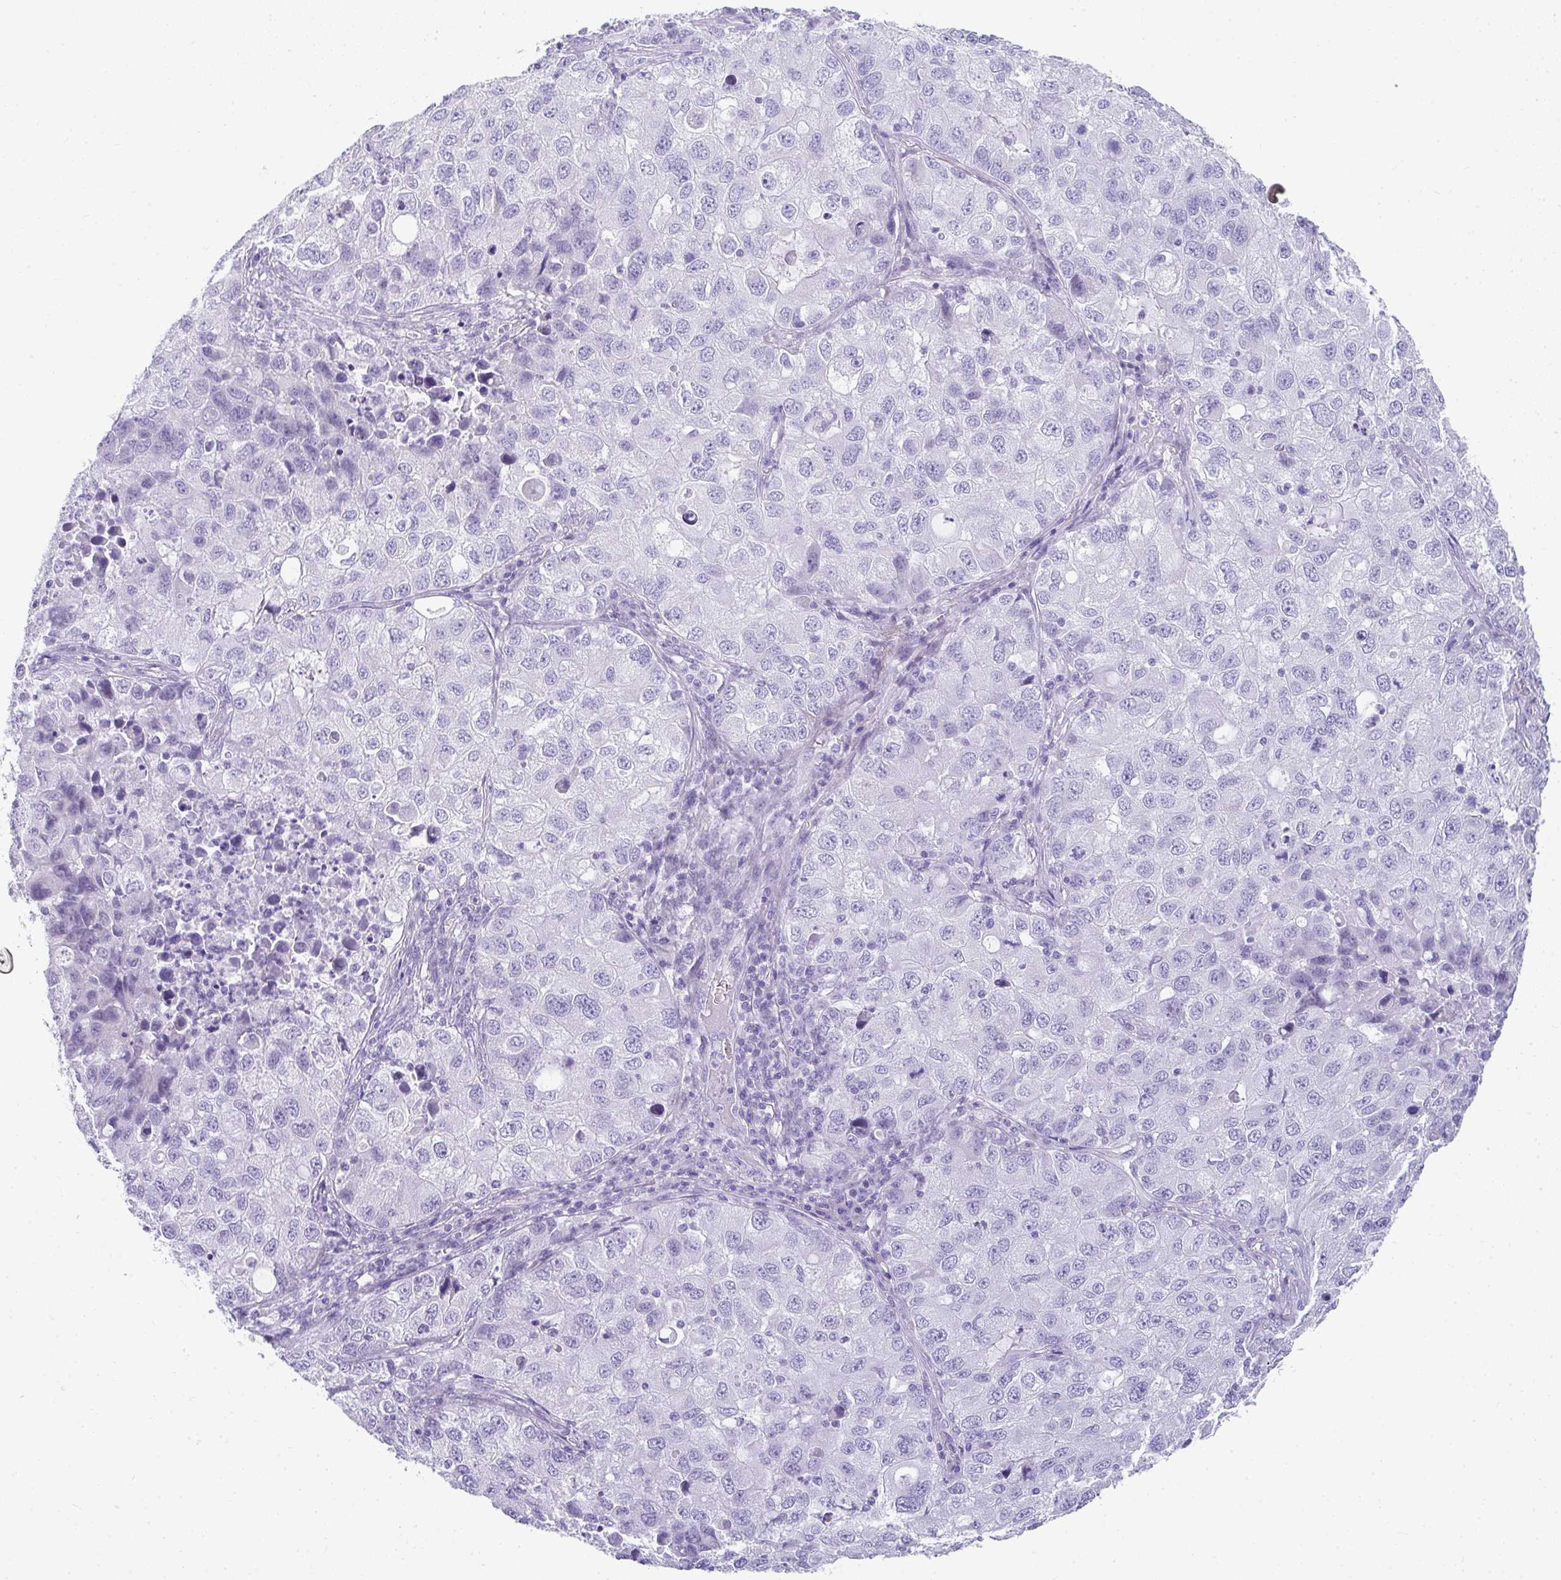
{"staining": {"intensity": "negative", "quantity": "none", "location": "none"}, "tissue": "lung cancer", "cell_type": "Tumor cells", "image_type": "cancer", "snomed": [{"axis": "morphology", "description": "Normal morphology"}, {"axis": "morphology", "description": "Adenocarcinoma, NOS"}, {"axis": "topography", "description": "Lymph node"}, {"axis": "topography", "description": "Lung"}], "caption": "DAB (3,3'-diaminobenzidine) immunohistochemical staining of lung adenocarcinoma displays no significant expression in tumor cells. (Stains: DAB (3,3'-diaminobenzidine) immunohistochemistry (IHC) with hematoxylin counter stain, Microscopy: brightfield microscopy at high magnification).", "gene": "RLF", "patient": {"sex": "female", "age": 51}}